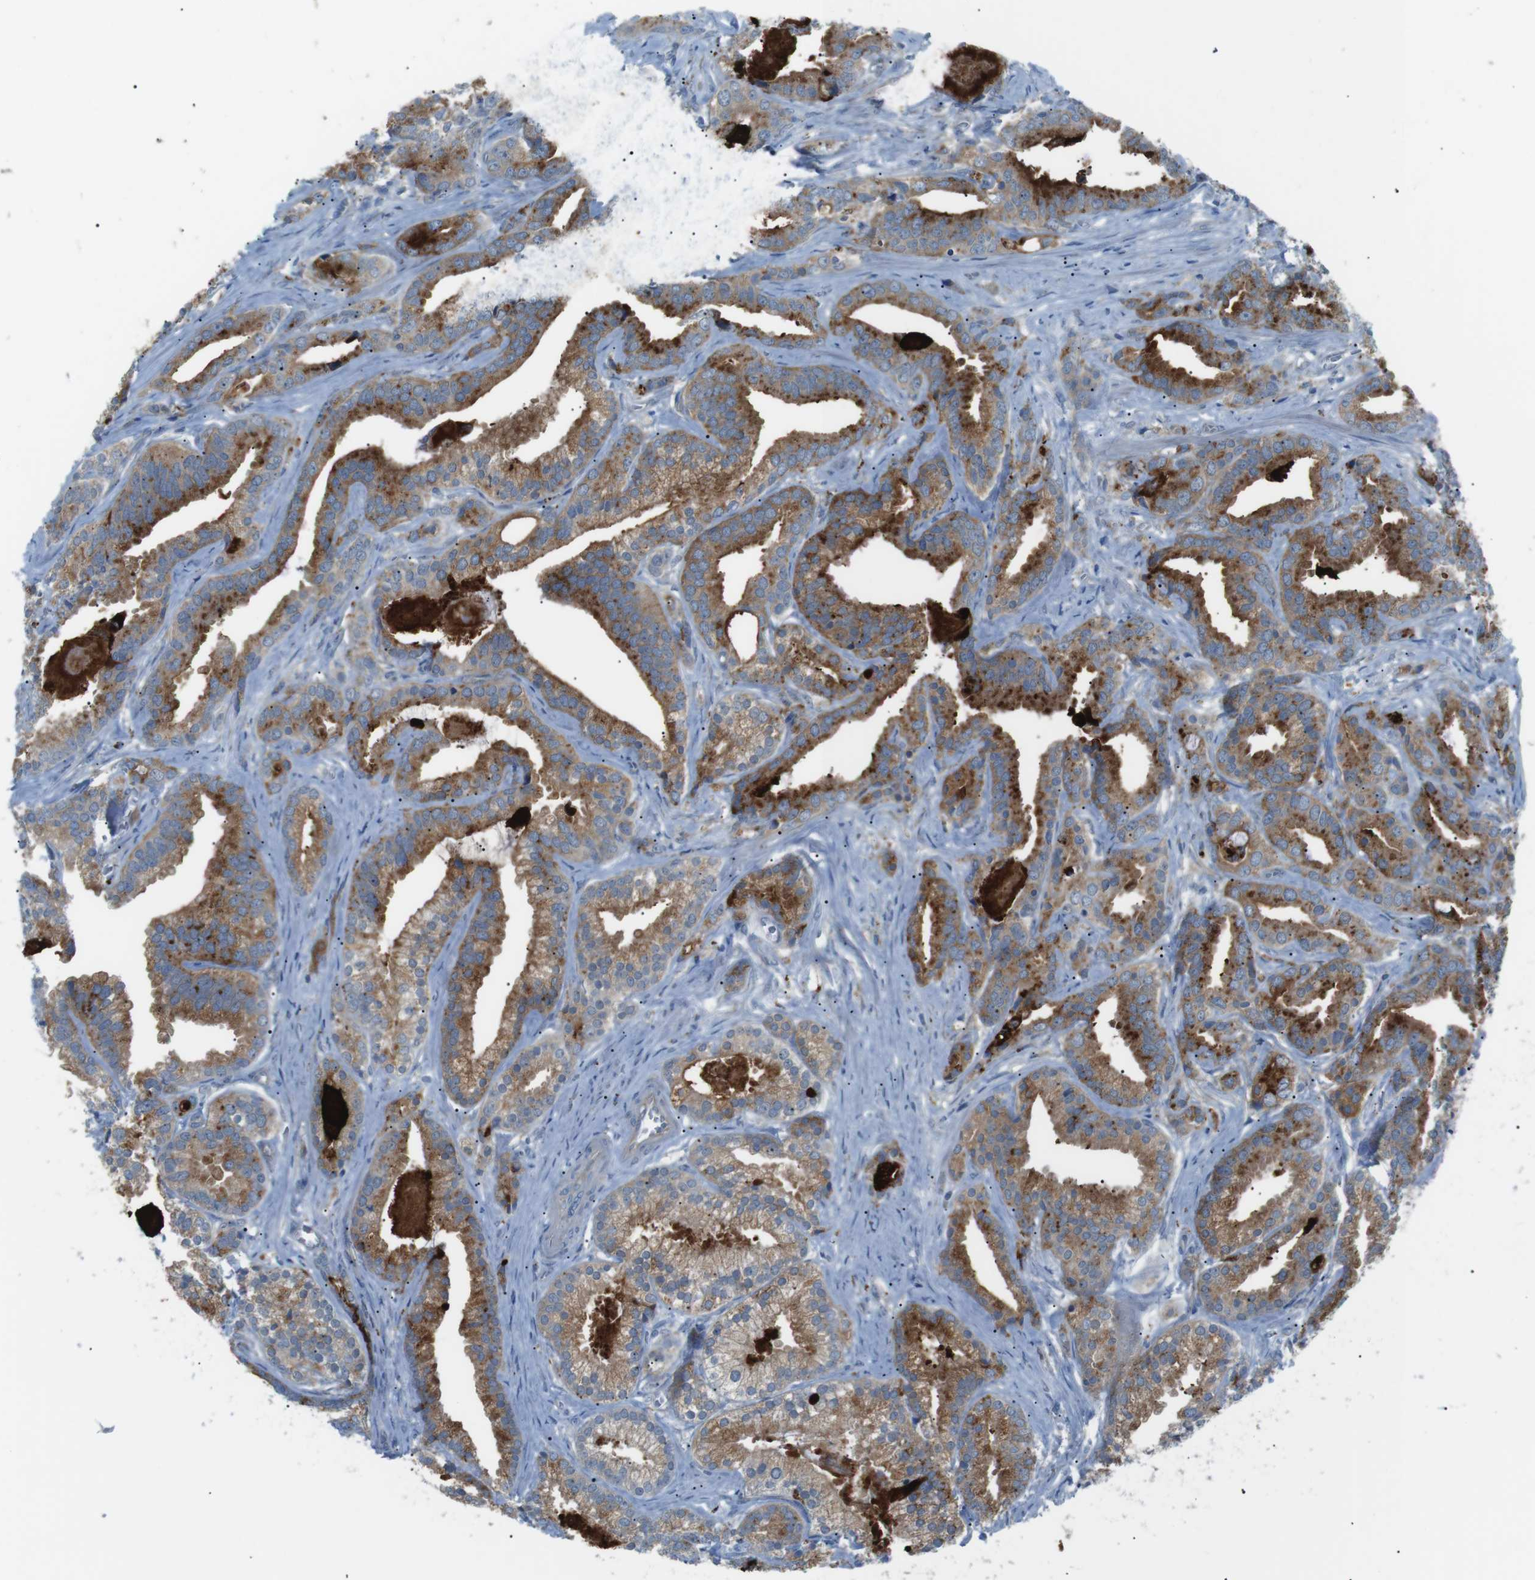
{"staining": {"intensity": "moderate", "quantity": ">75%", "location": "cytoplasmic/membranous"}, "tissue": "prostate cancer", "cell_type": "Tumor cells", "image_type": "cancer", "snomed": [{"axis": "morphology", "description": "Adenocarcinoma, Low grade"}, {"axis": "topography", "description": "Prostate"}], "caption": "Protein expression analysis of prostate adenocarcinoma (low-grade) shows moderate cytoplasmic/membranous positivity in approximately >75% of tumor cells.", "gene": "B4GALNT2", "patient": {"sex": "male", "age": 59}}